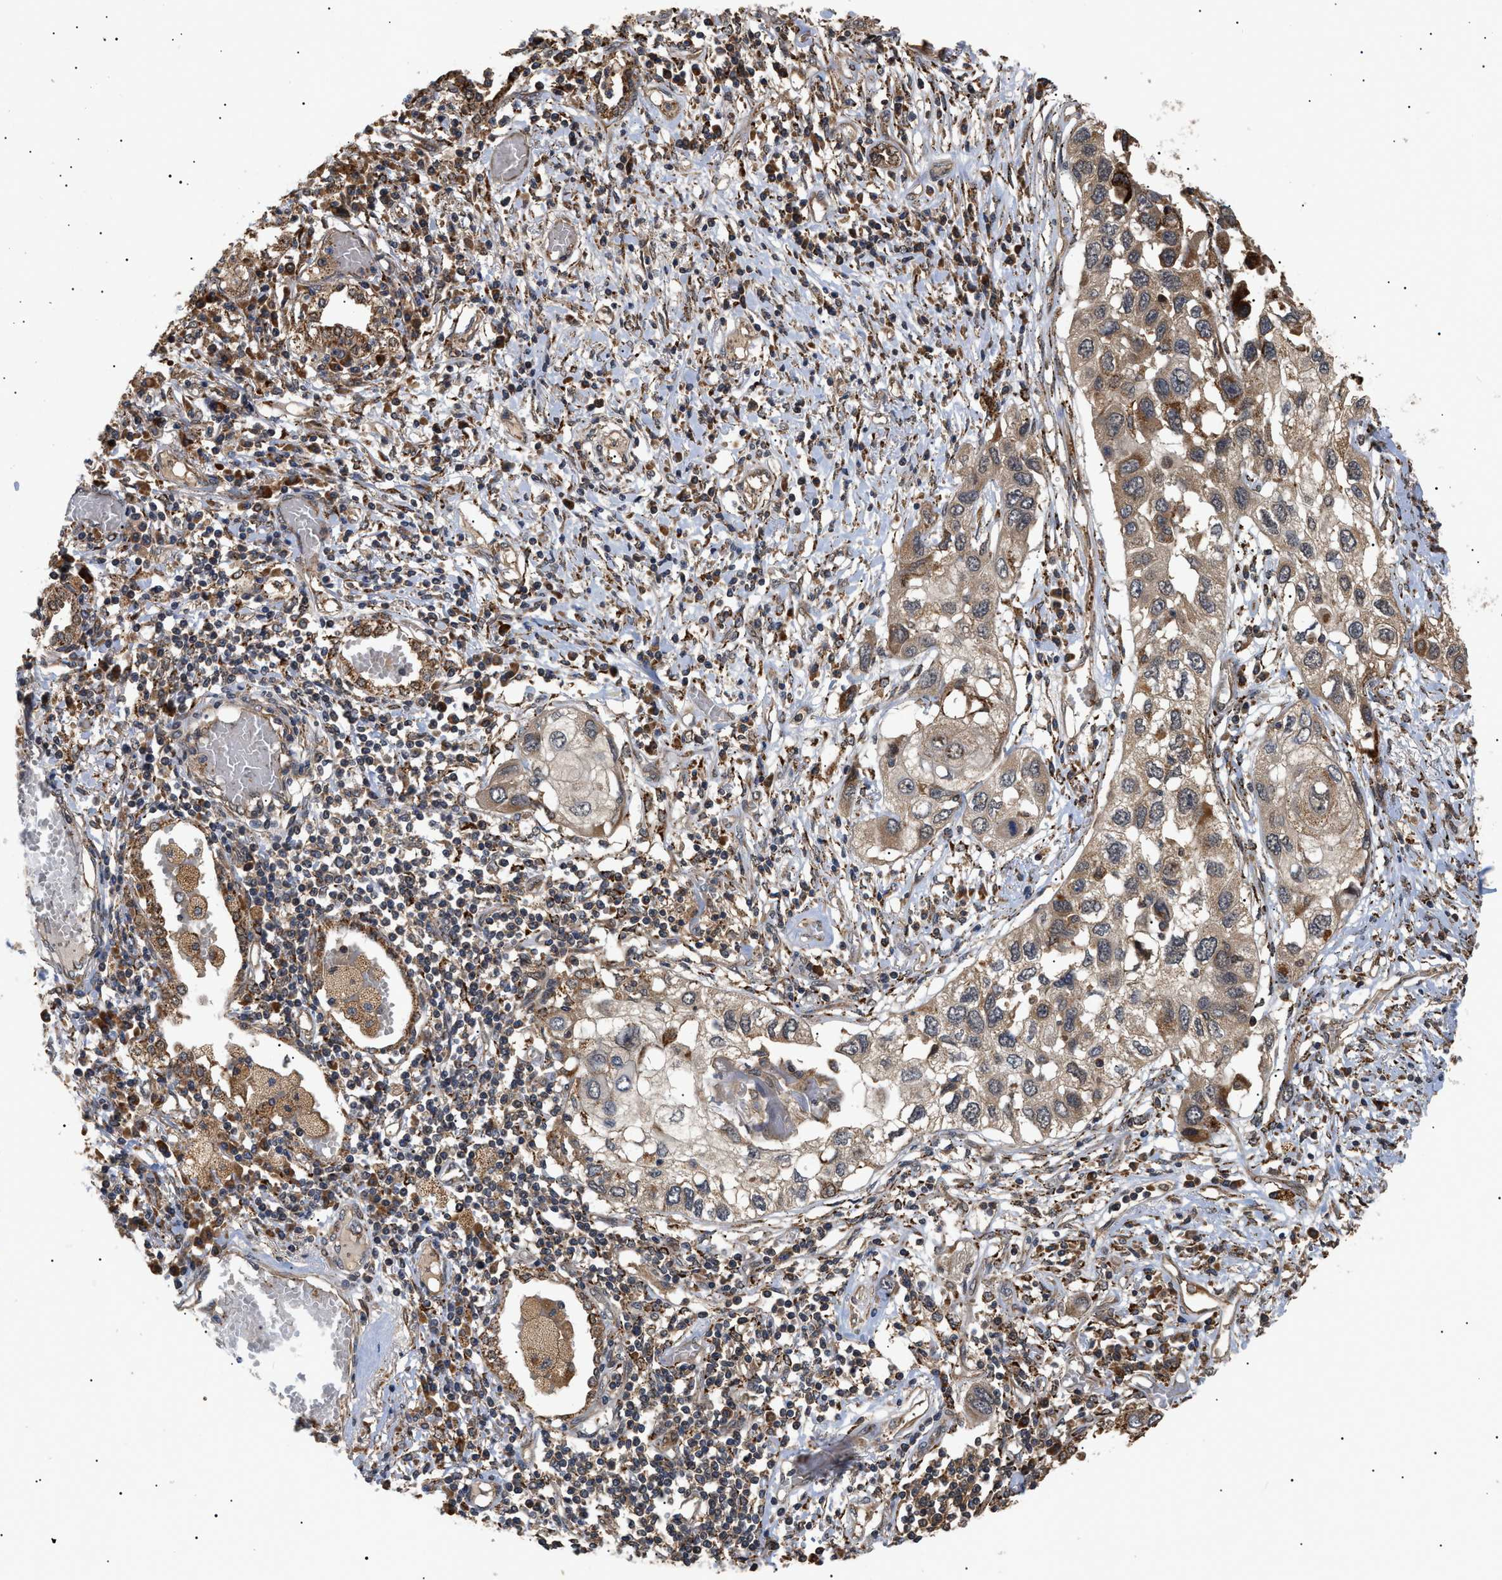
{"staining": {"intensity": "weak", "quantity": ">75%", "location": "cytoplasmic/membranous"}, "tissue": "lung cancer", "cell_type": "Tumor cells", "image_type": "cancer", "snomed": [{"axis": "morphology", "description": "Squamous cell carcinoma, NOS"}, {"axis": "topography", "description": "Lung"}], "caption": "This histopathology image shows lung cancer stained with IHC to label a protein in brown. The cytoplasmic/membranous of tumor cells show weak positivity for the protein. Nuclei are counter-stained blue.", "gene": "ASTL", "patient": {"sex": "male", "age": 71}}